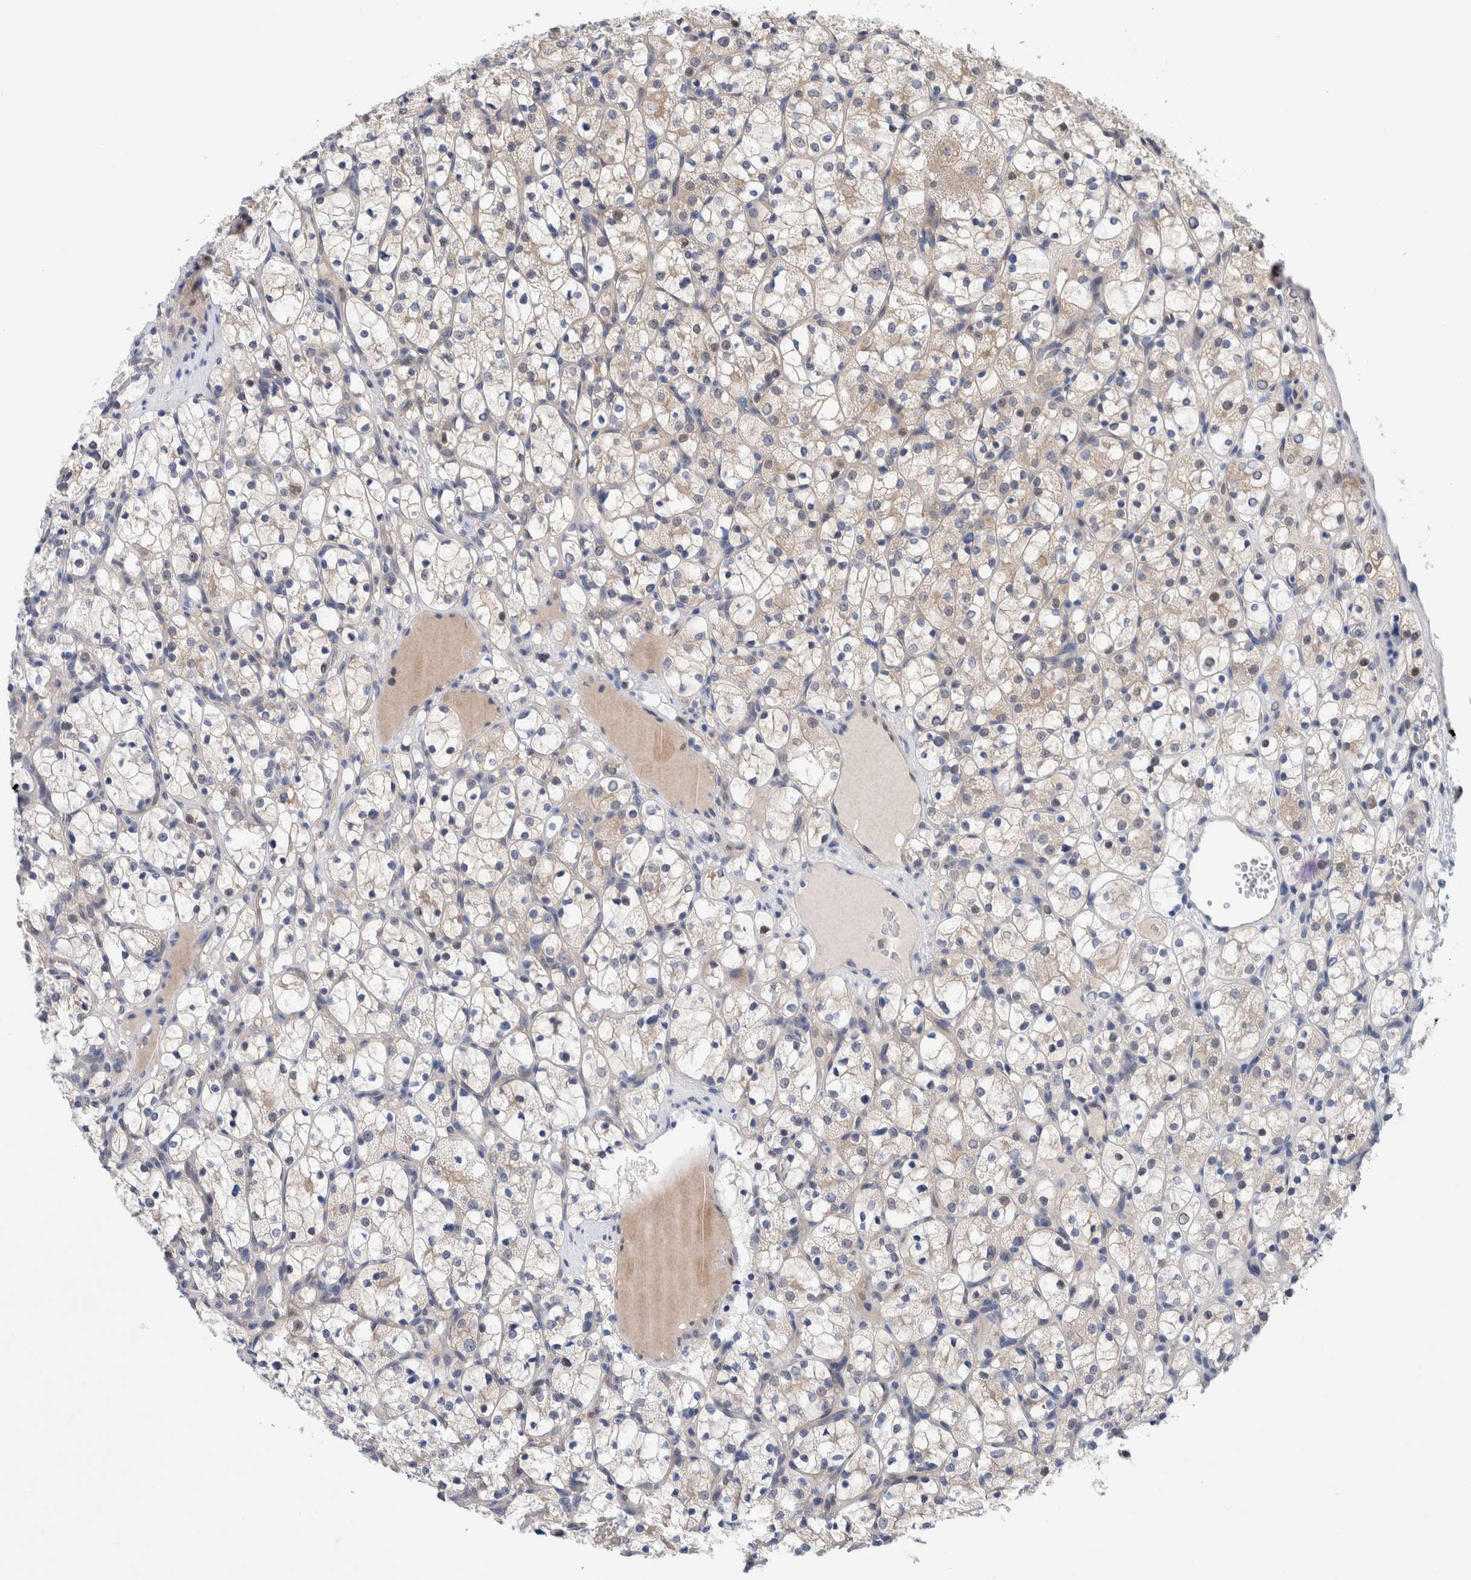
{"staining": {"intensity": "weak", "quantity": "<25%", "location": "cytoplasmic/membranous"}, "tissue": "renal cancer", "cell_type": "Tumor cells", "image_type": "cancer", "snomed": [{"axis": "morphology", "description": "Adenocarcinoma, NOS"}, {"axis": "topography", "description": "Kidney"}], "caption": "Adenocarcinoma (renal) stained for a protein using immunohistochemistry displays no staining tumor cells.", "gene": "PFAS", "patient": {"sex": "female", "age": 69}}